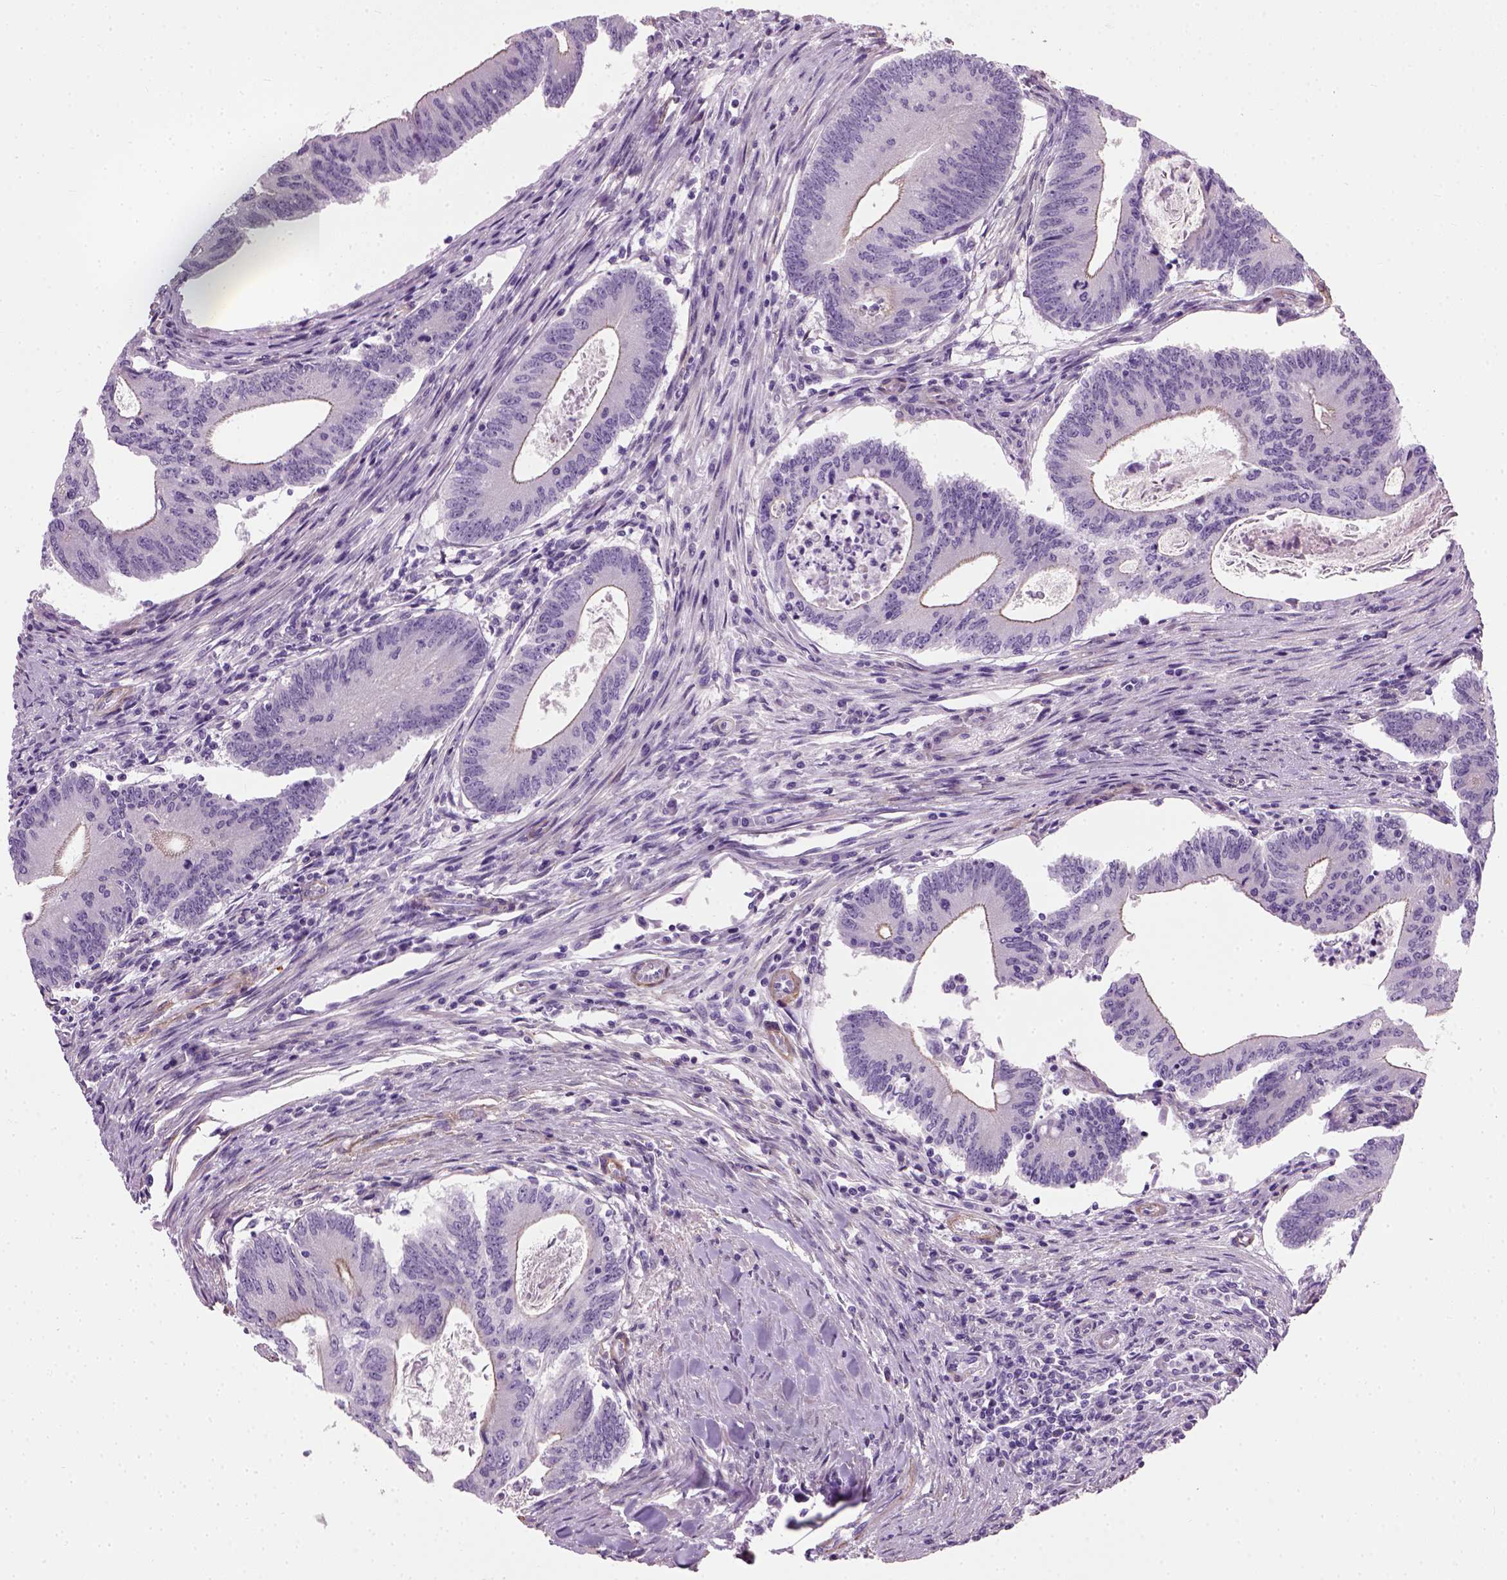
{"staining": {"intensity": "weak", "quantity": "25%-75%", "location": "cytoplasmic/membranous"}, "tissue": "colorectal cancer", "cell_type": "Tumor cells", "image_type": "cancer", "snomed": [{"axis": "morphology", "description": "Adenocarcinoma, NOS"}, {"axis": "topography", "description": "Colon"}], "caption": "This is an image of IHC staining of adenocarcinoma (colorectal), which shows weak staining in the cytoplasmic/membranous of tumor cells.", "gene": "FAM161A", "patient": {"sex": "female", "age": 70}}